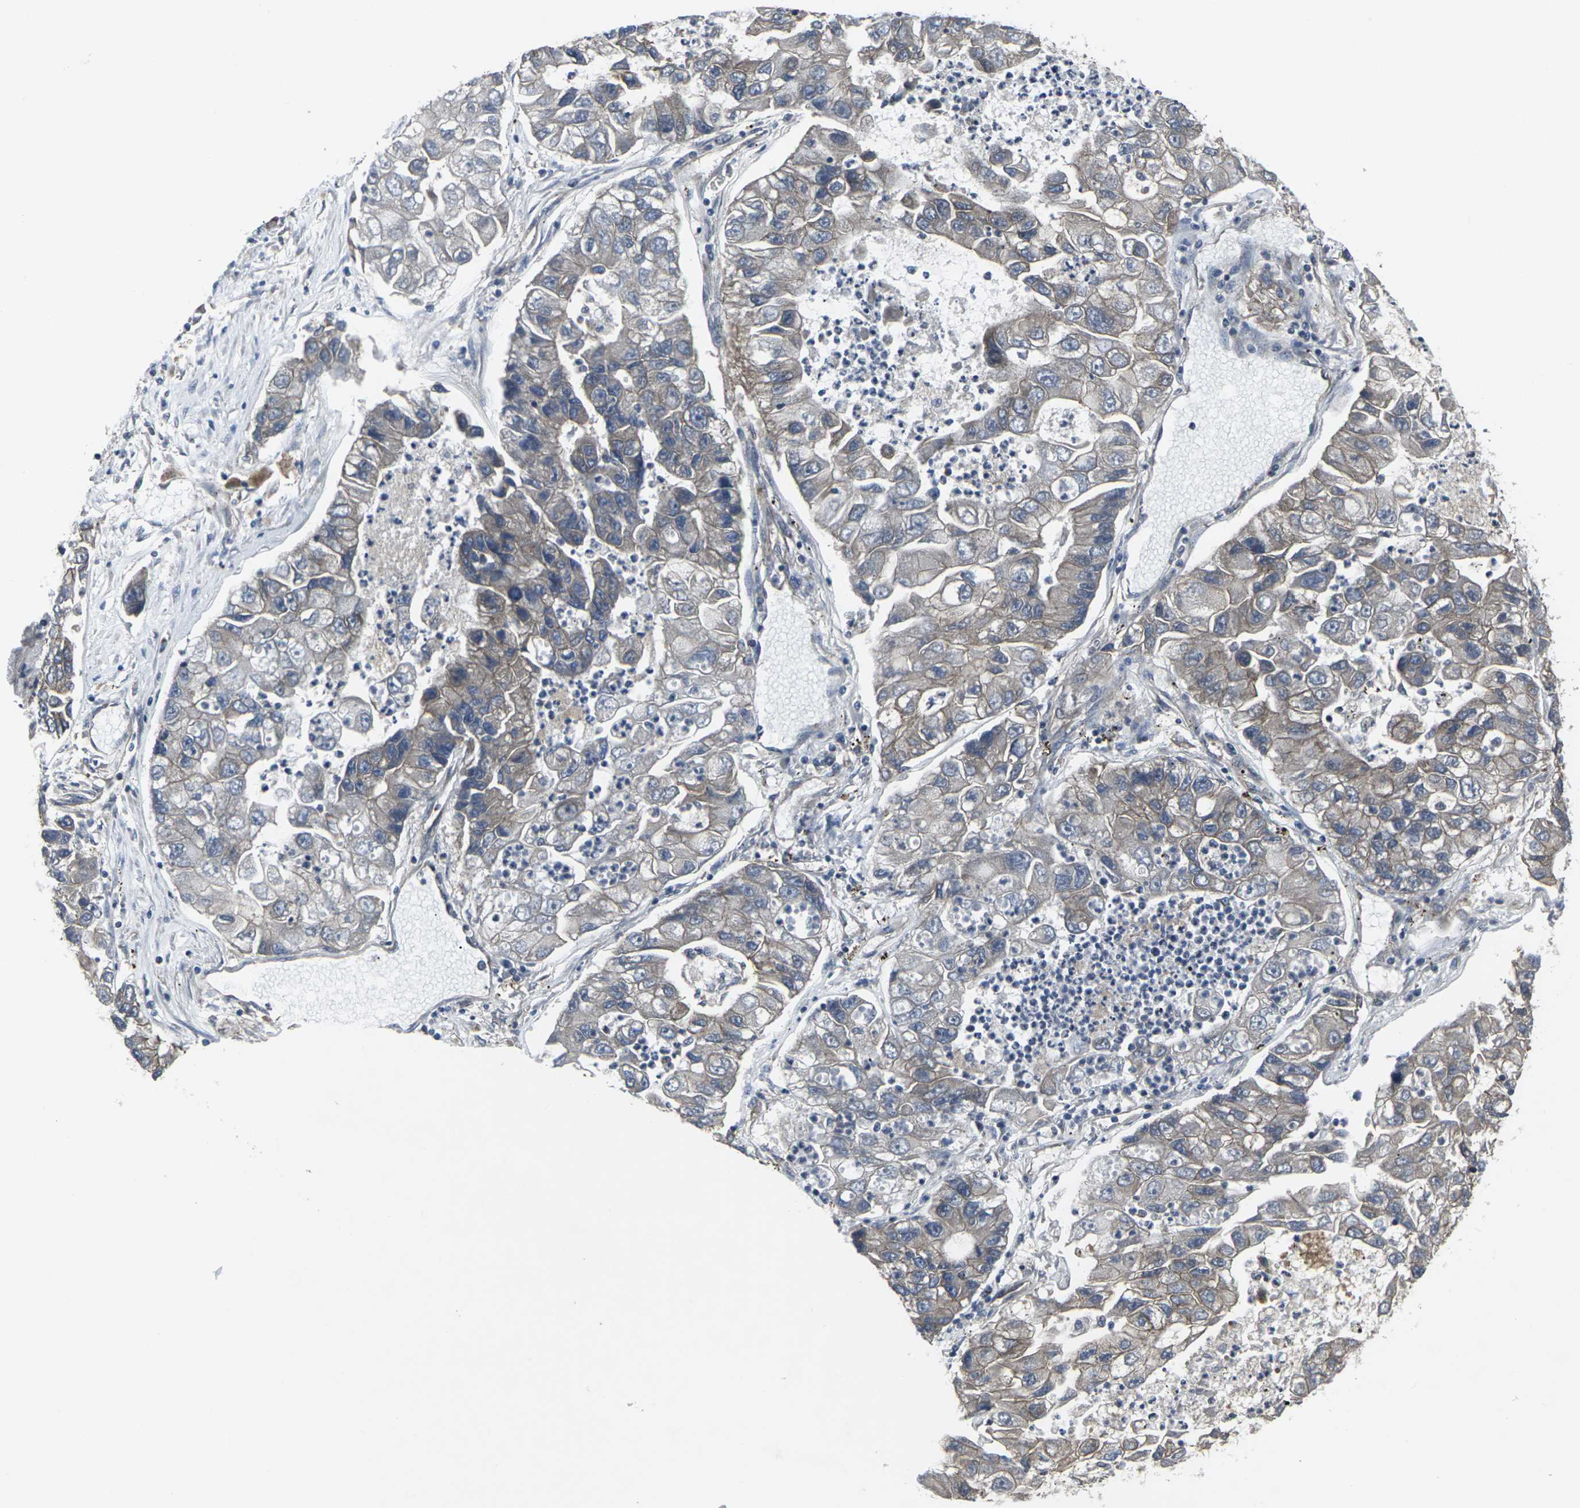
{"staining": {"intensity": "weak", "quantity": ">75%", "location": "cytoplasmic/membranous"}, "tissue": "lung cancer", "cell_type": "Tumor cells", "image_type": "cancer", "snomed": [{"axis": "morphology", "description": "Adenocarcinoma, NOS"}, {"axis": "topography", "description": "Lung"}], "caption": "IHC (DAB) staining of human lung cancer (adenocarcinoma) reveals weak cytoplasmic/membranous protein expression in about >75% of tumor cells. Nuclei are stained in blue.", "gene": "MAPKAPK2", "patient": {"sex": "female", "age": 51}}